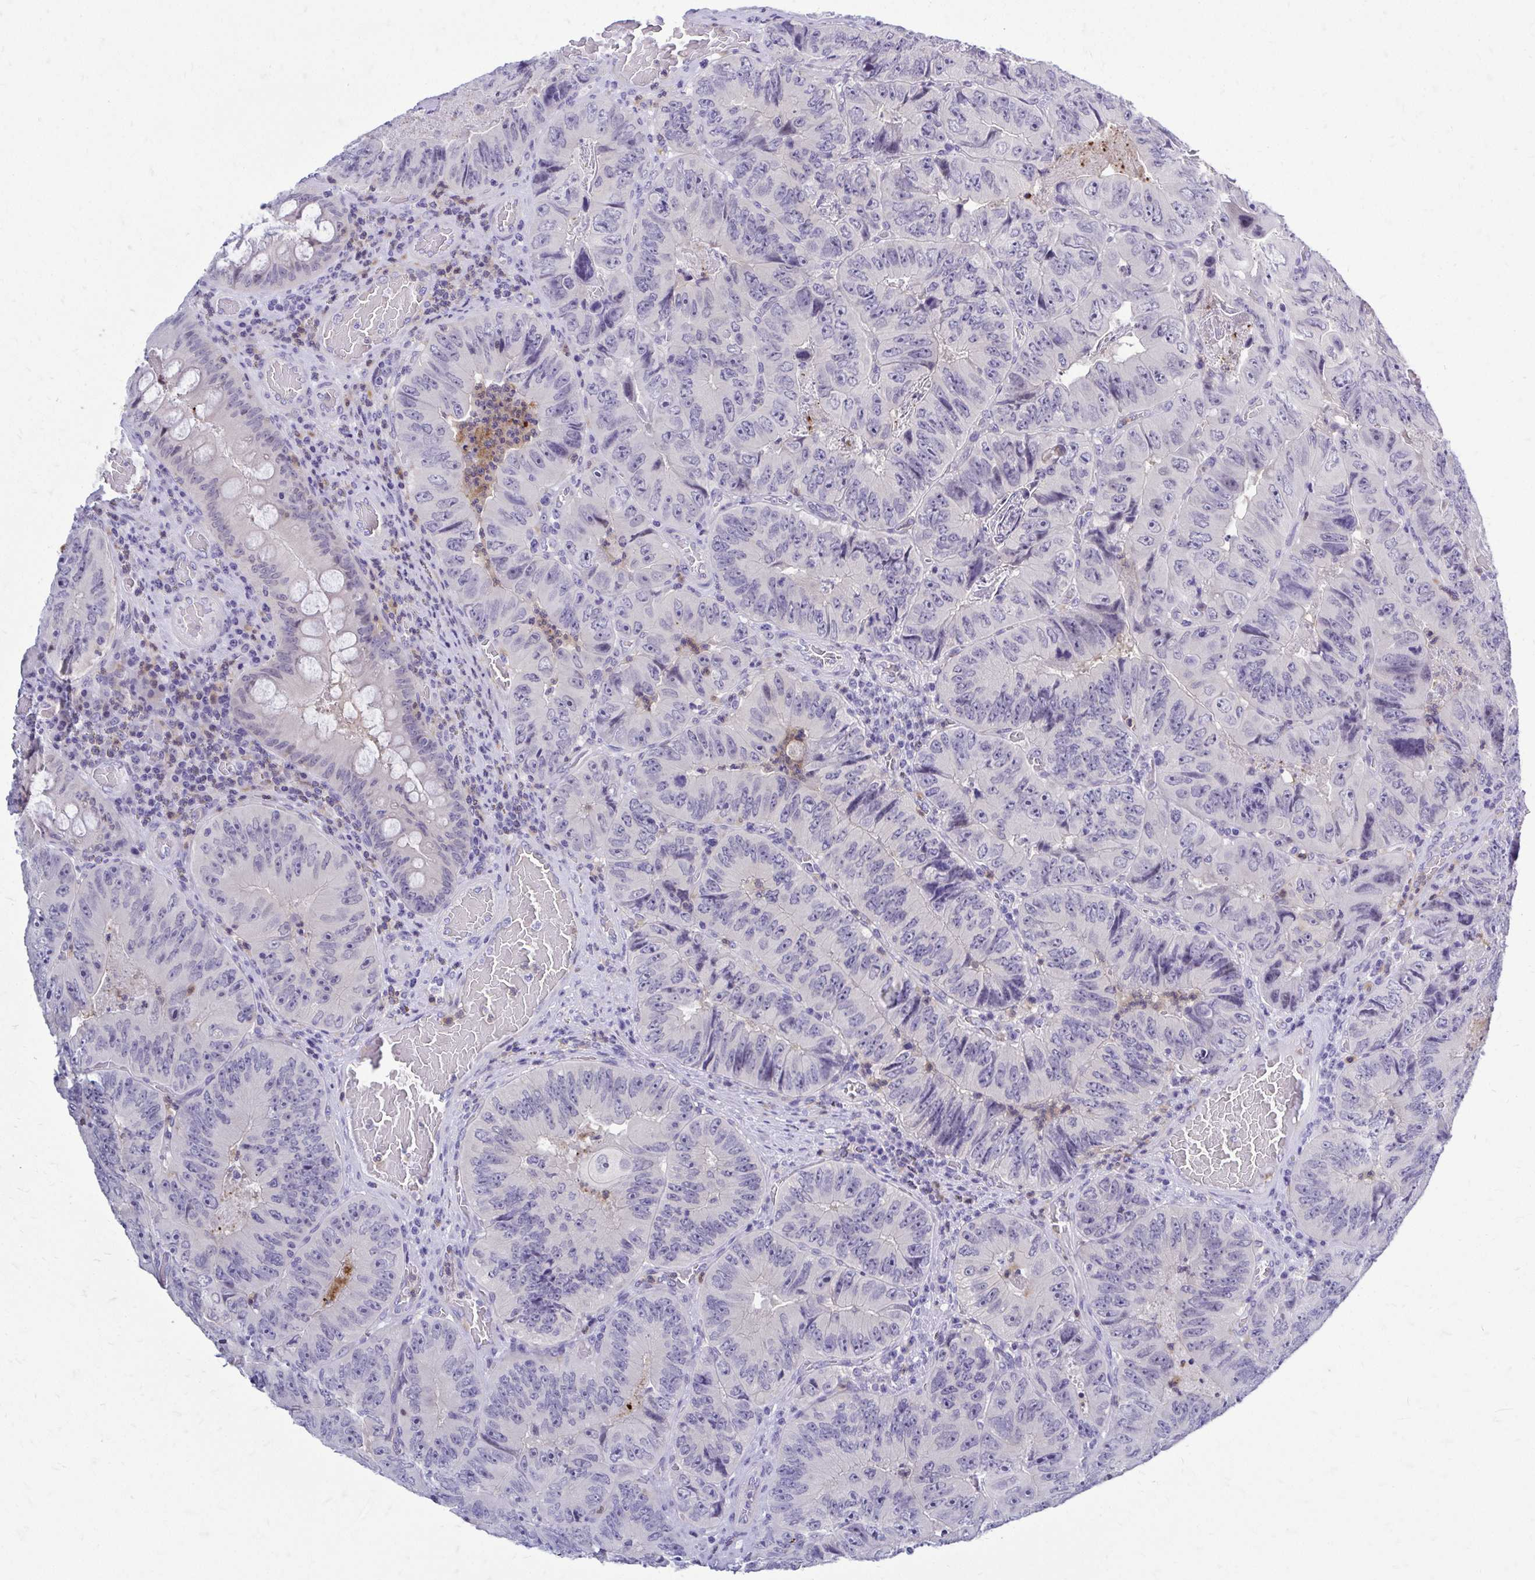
{"staining": {"intensity": "negative", "quantity": "none", "location": "none"}, "tissue": "colorectal cancer", "cell_type": "Tumor cells", "image_type": "cancer", "snomed": [{"axis": "morphology", "description": "Adenocarcinoma, NOS"}, {"axis": "topography", "description": "Colon"}], "caption": "Tumor cells show no significant positivity in colorectal adenocarcinoma.", "gene": "ZSWIM9", "patient": {"sex": "female", "age": 84}}